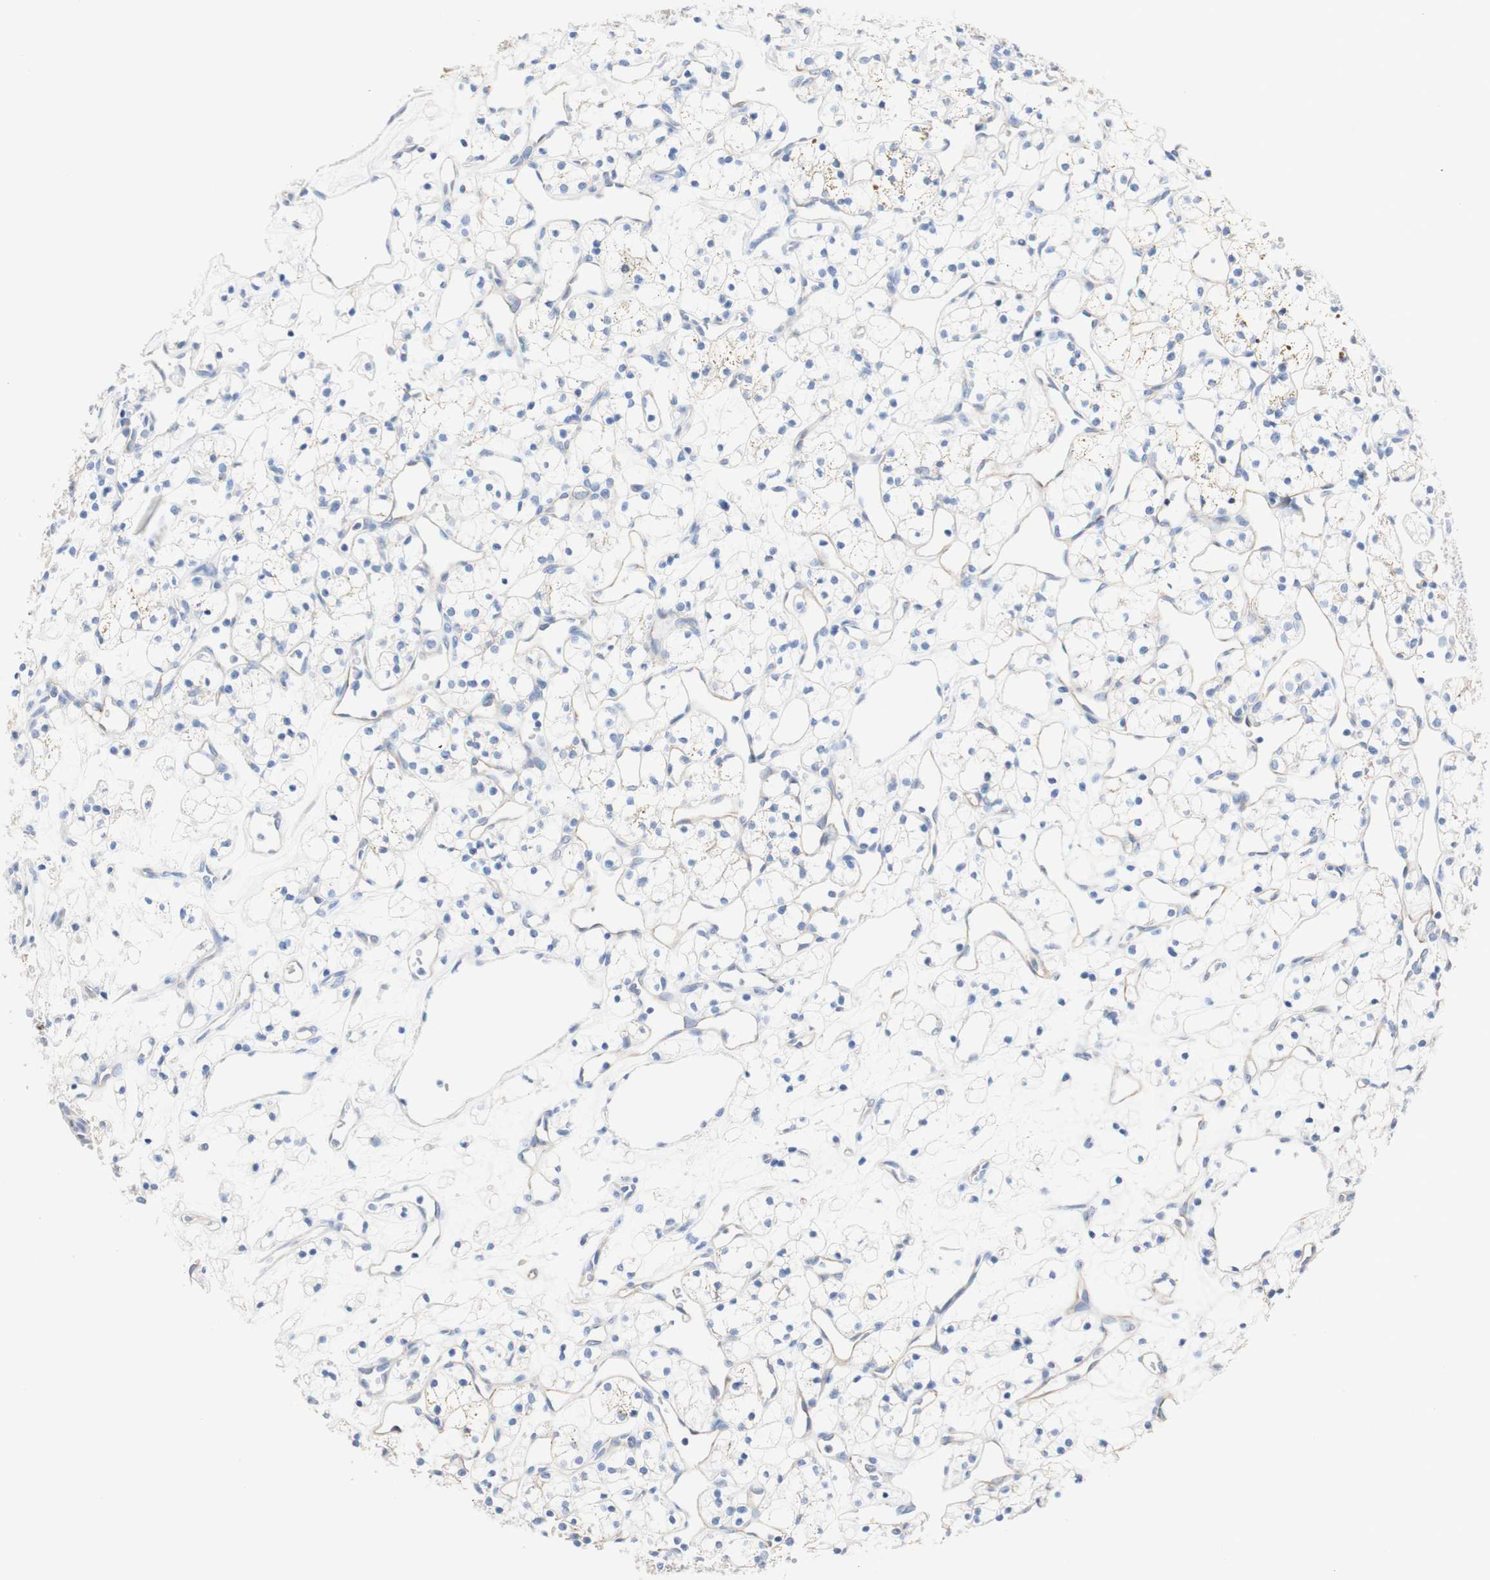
{"staining": {"intensity": "weak", "quantity": "<25%", "location": "cytoplasmic/membranous"}, "tissue": "renal cancer", "cell_type": "Tumor cells", "image_type": "cancer", "snomed": [{"axis": "morphology", "description": "Adenocarcinoma, NOS"}, {"axis": "topography", "description": "Kidney"}], "caption": "This is an immunohistochemistry micrograph of renal cancer (adenocarcinoma). There is no expression in tumor cells.", "gene": "DSC2", "patient": {"sex": "female", "age": 60}}